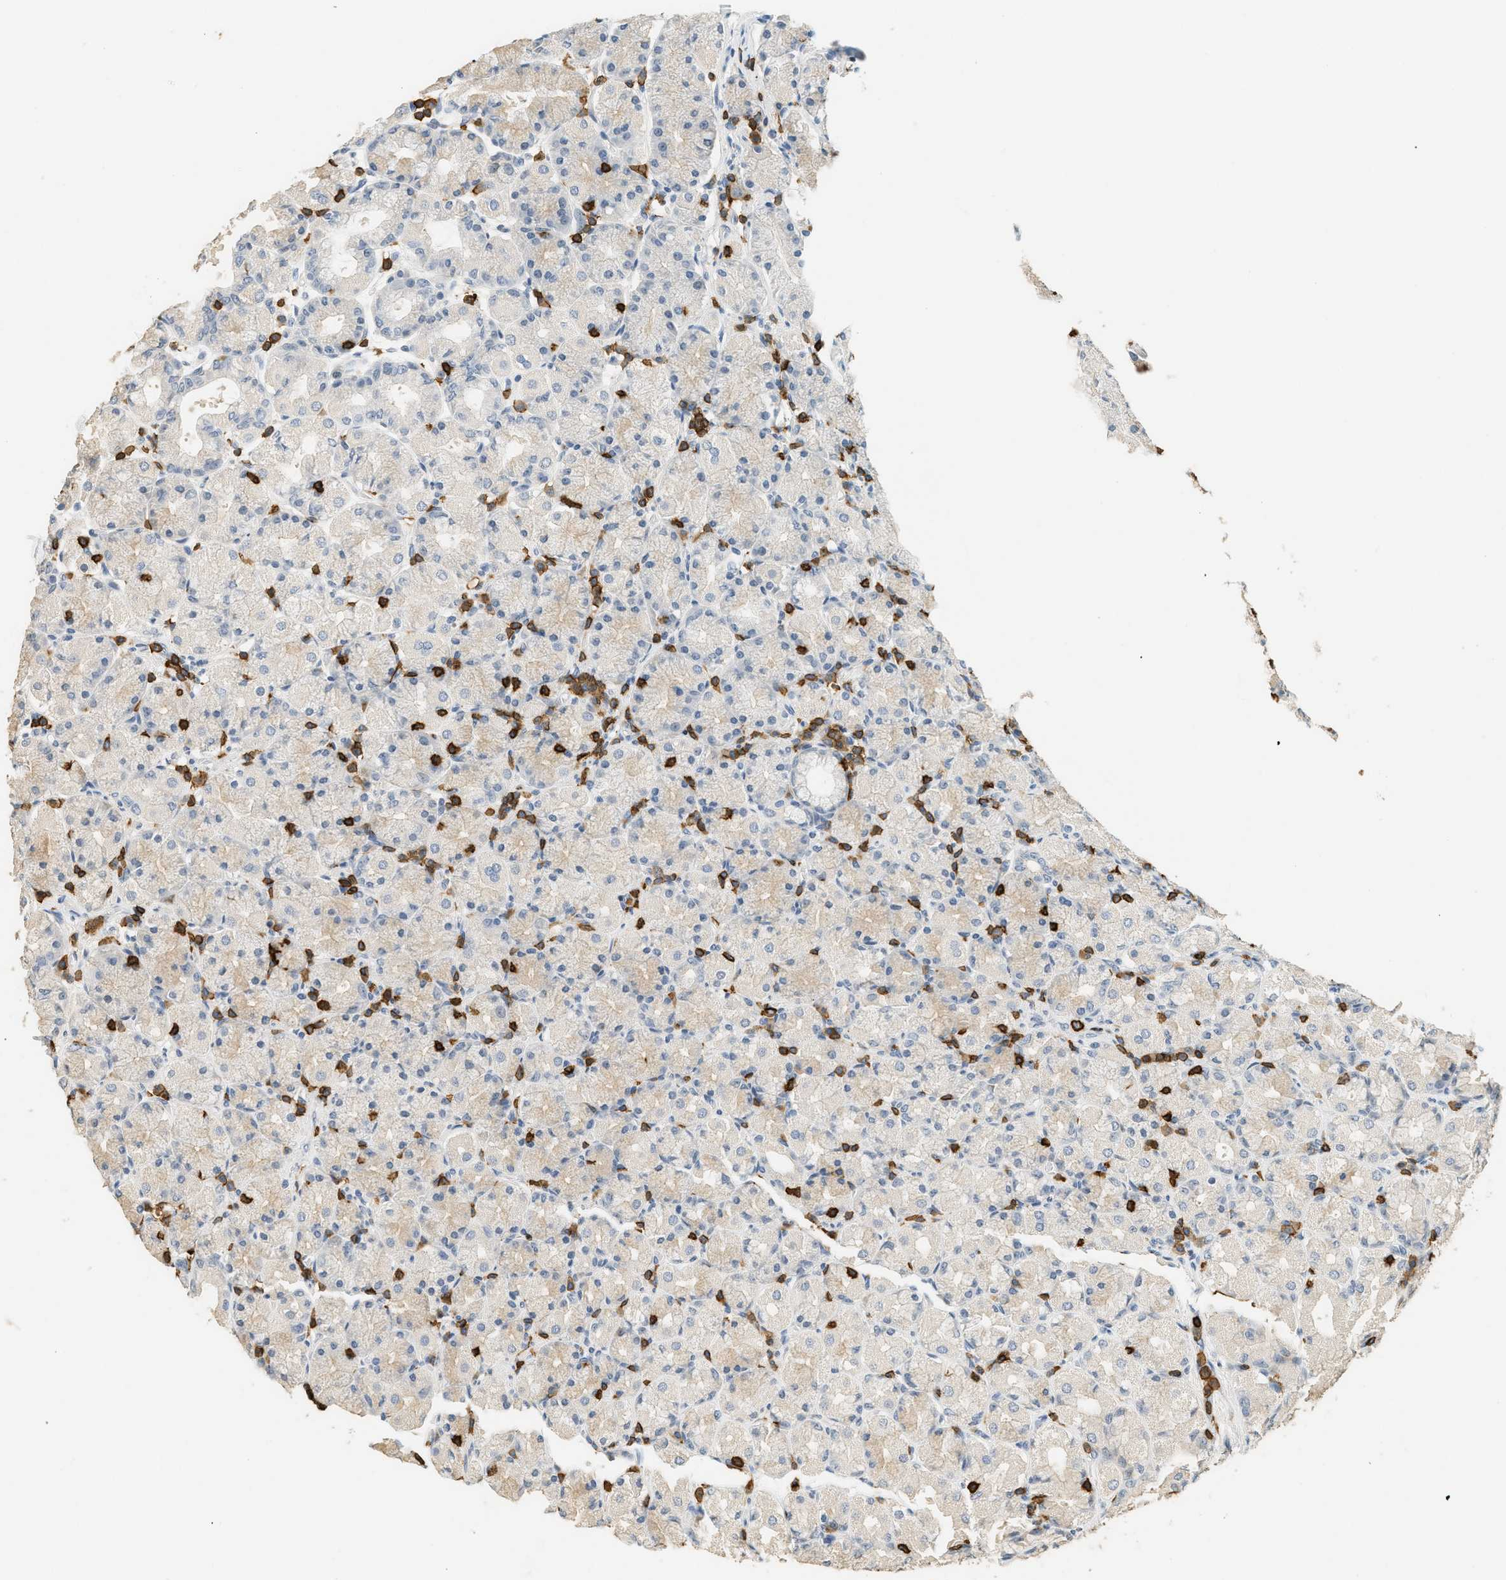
{"staining": {"intensity": "weak", "quantity": "25%-75%", "location": "cytoplasmic/membranous"}, "tissue": "stomach", "cell_type": "Glandular cells", "image_type": "normal", "snomed": [{"axis": "morphology", "description": "Normal tissue, NOS"}, {"axis": "topography", "description": "Stomach, upper"}], "caption": "An image showing weak cytoplasmic/membranous positivity in approximately 25%-75% of glandular cells in benign stomach, as visualized by brown immunohistochemical staining.", "gene": "LSP1", "patient": {"sex": "male", "age": 68}}